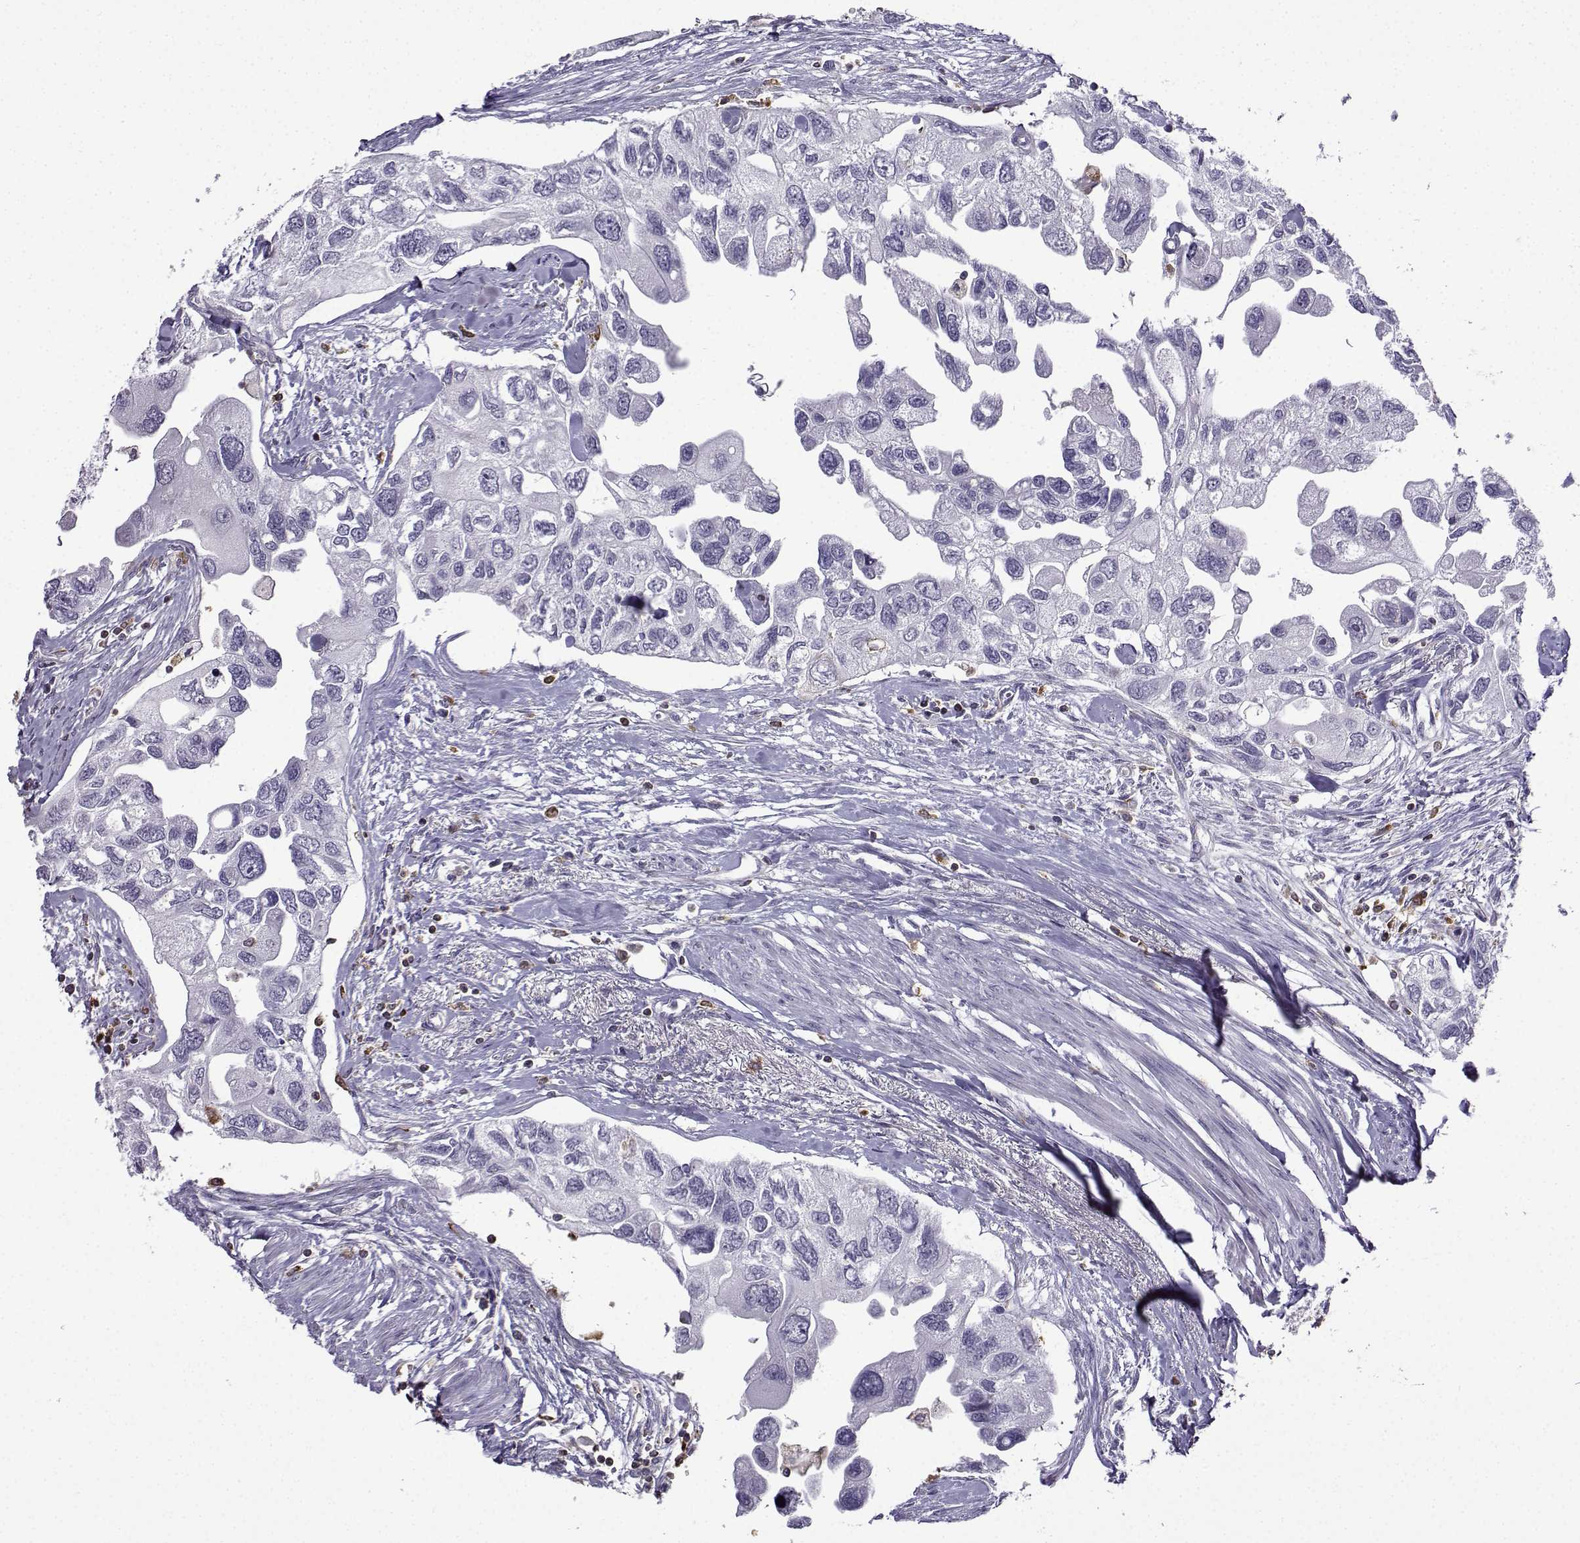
{"staining": {"intensity": "negative", "quantity": "none", "location": "none"}, "tissue": "urothelial cancer", "cell_type": "Tumor cells", "image_type": "cancer", "snomed": [{"axis": "morphology", "description": "Urothelial carcinoma, High grade"}, {"axis": "topography", "description": "Urinary bladder"}], "caption": "Immunohistochemistry (IHC) image of human urothelial cancer stained for a protein (brown), which displays no staining in tumor cells. (Brightfield microscopy of DAB IHC at high magnification).", "gene": "DOCK10", "patient": {"sex": "male", "age": 59}}